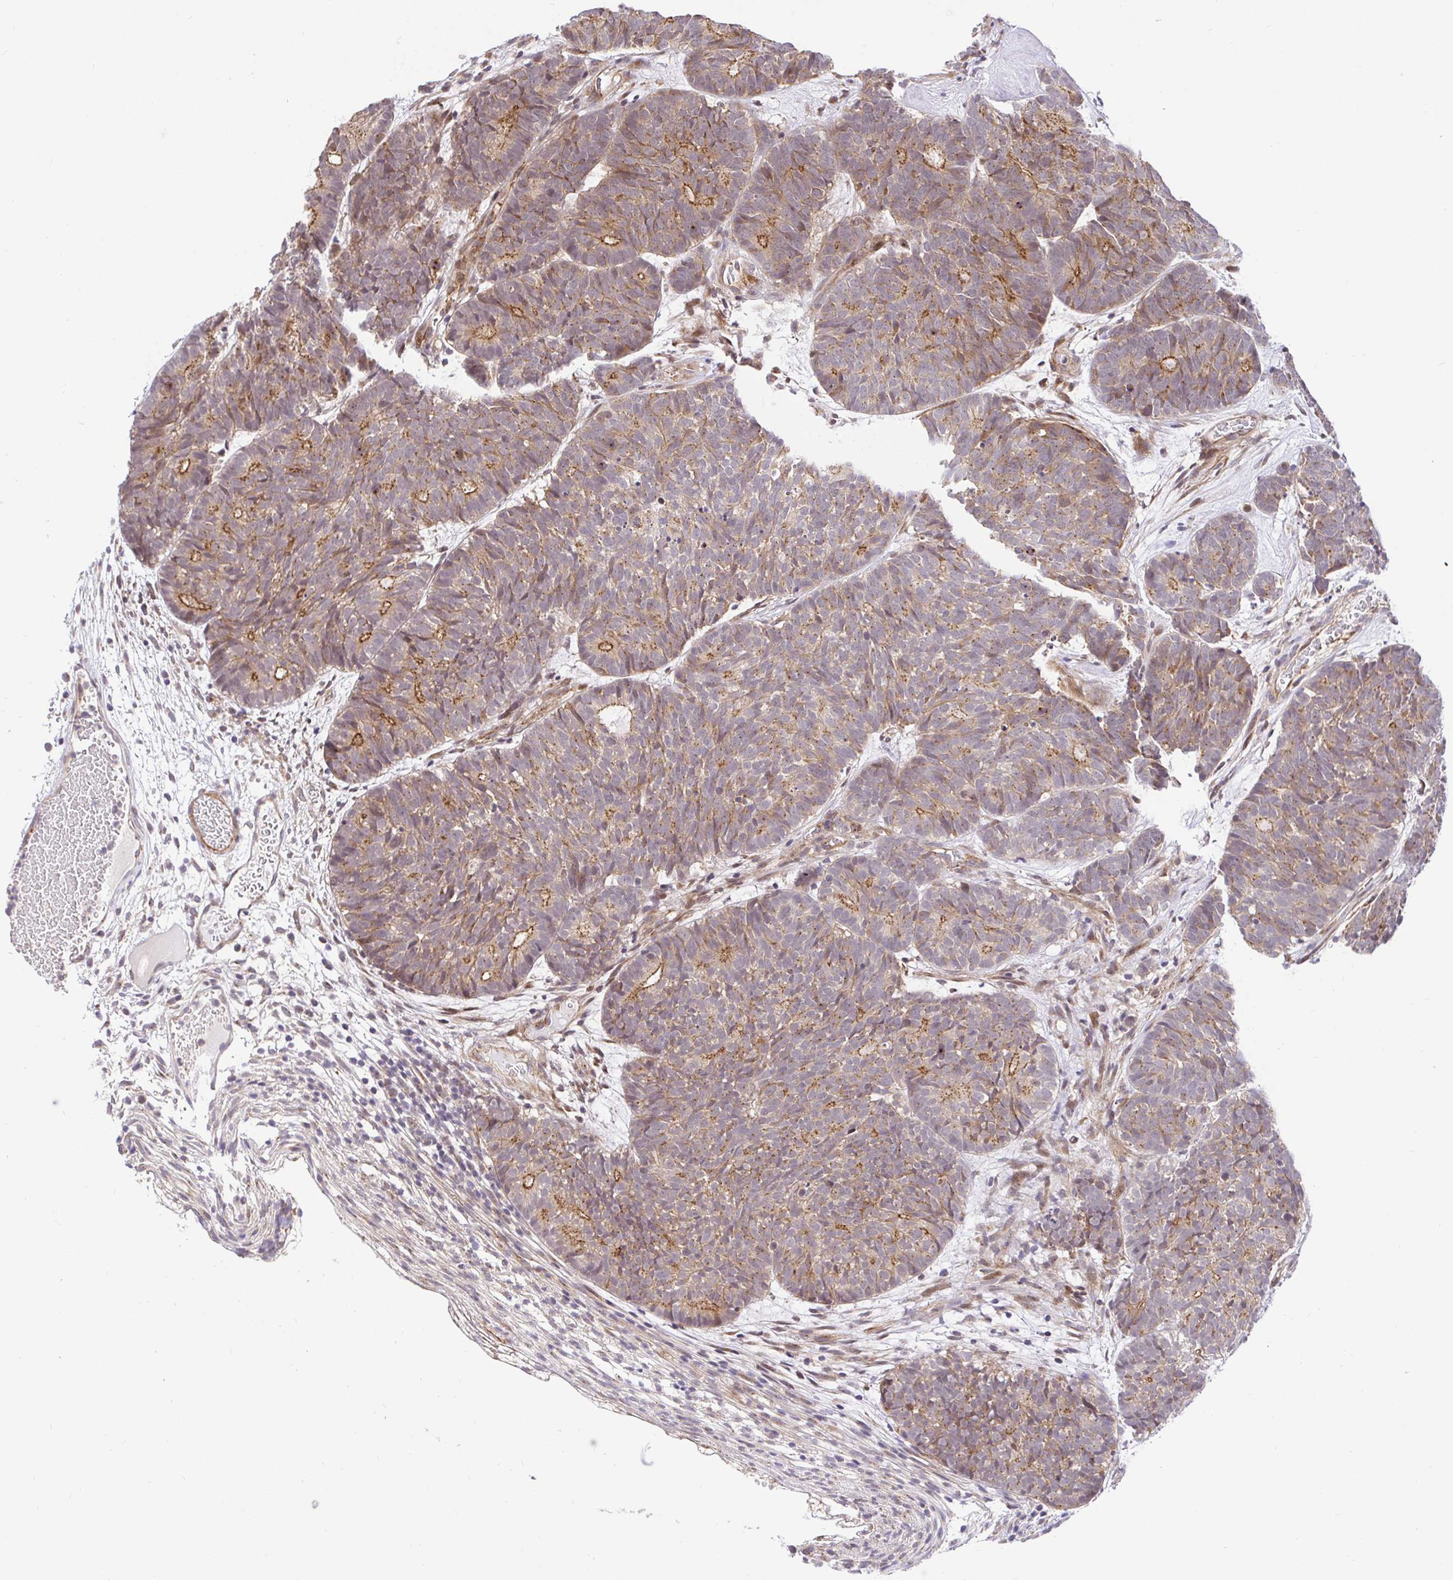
{"staining": {"intensity": "moderate", "quantity": ">75%", "location": "cytoplasmic/membranous"}, "tissue": "head and neck cancer", "cell_type": "Tumor cells", "image_type": "cancer", "snomed": [{"axis": "morphology", "description": "Adenocarcinoma, NOS"}, {"axis": "topography", "description": "Head-Neck"}], "caption": "IHC staining of head and neck cancer (adenocarcinoma), which demonstrates medium levels of moderate cytoplasmic/membranous staining in approximately >75% of tumor cells indicating moderate cytoplasmic/membranous protein expression. The staining was performed using DAB (brown) for protein detection and nuclei were counterstained in hematoxylin (blue).", "gene": "TRIM55", "patient": {"sex": "female", "age": 81}}